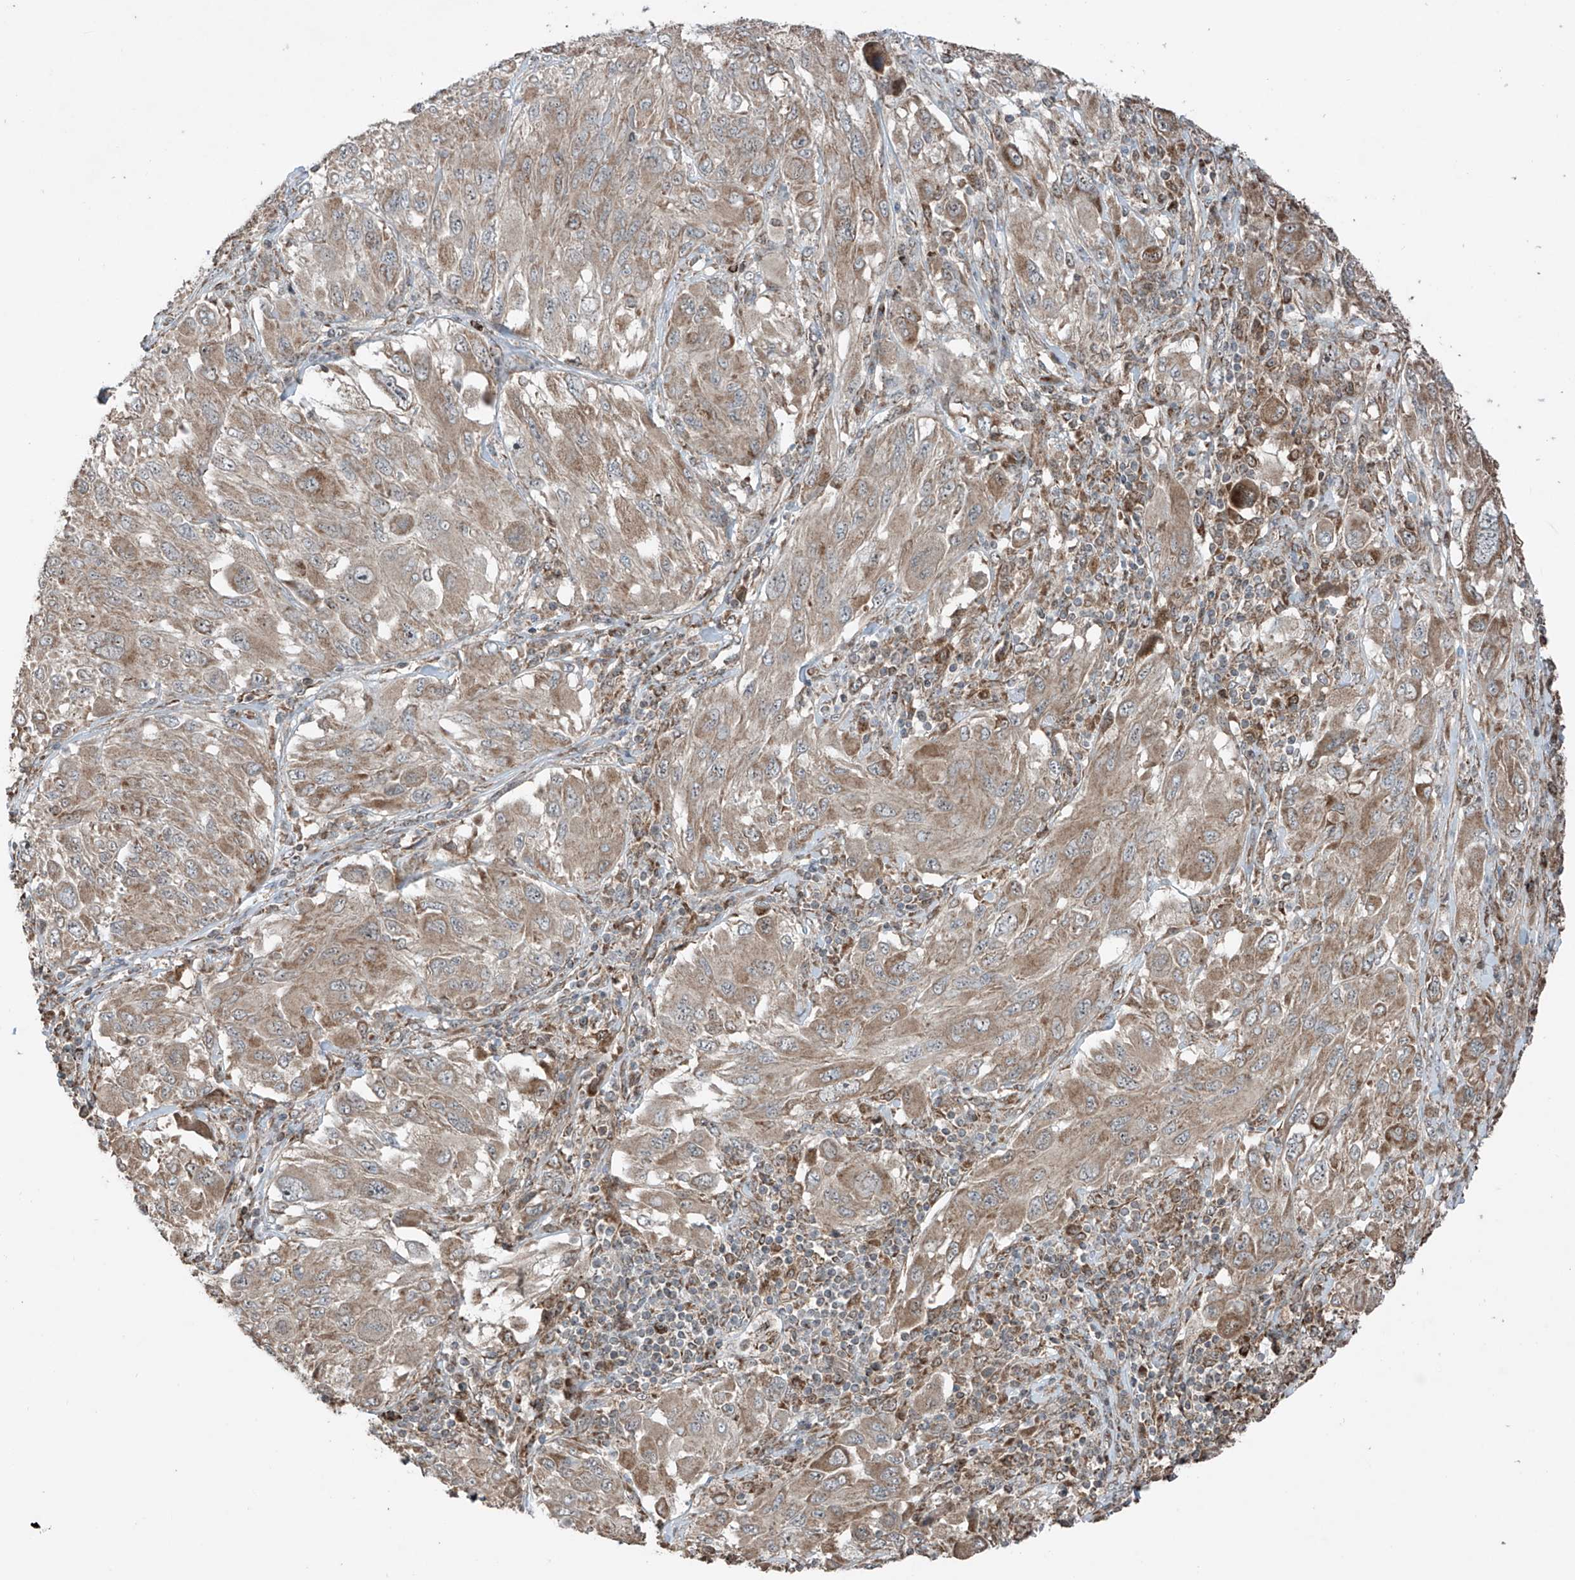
{"staining": {"intensity": "weak", "quantity": "25%-75%", "location": "cytoplasmic/membranous"}, "tissue": "melanoma", "cell_type": "Tumor cells", "image_type": "cancer", "snomed": [{"axis": "morphology", "description": "Malignant melanoma, NOS"}, {"axis": "topography", "description": "Skin"}], "caption": "Immunohistochemistry (IHC) image of neoplastic tissue: melanoma stained using immunohistochemistry reveals low levels of weak protein expression localized specifically in the cytoplasmic/membranous of tumor cells, appearing as a cytoplasmic/membranous brown color.", "gene": "SAMD3", "patient": {"sex": "female", "age": 91}}